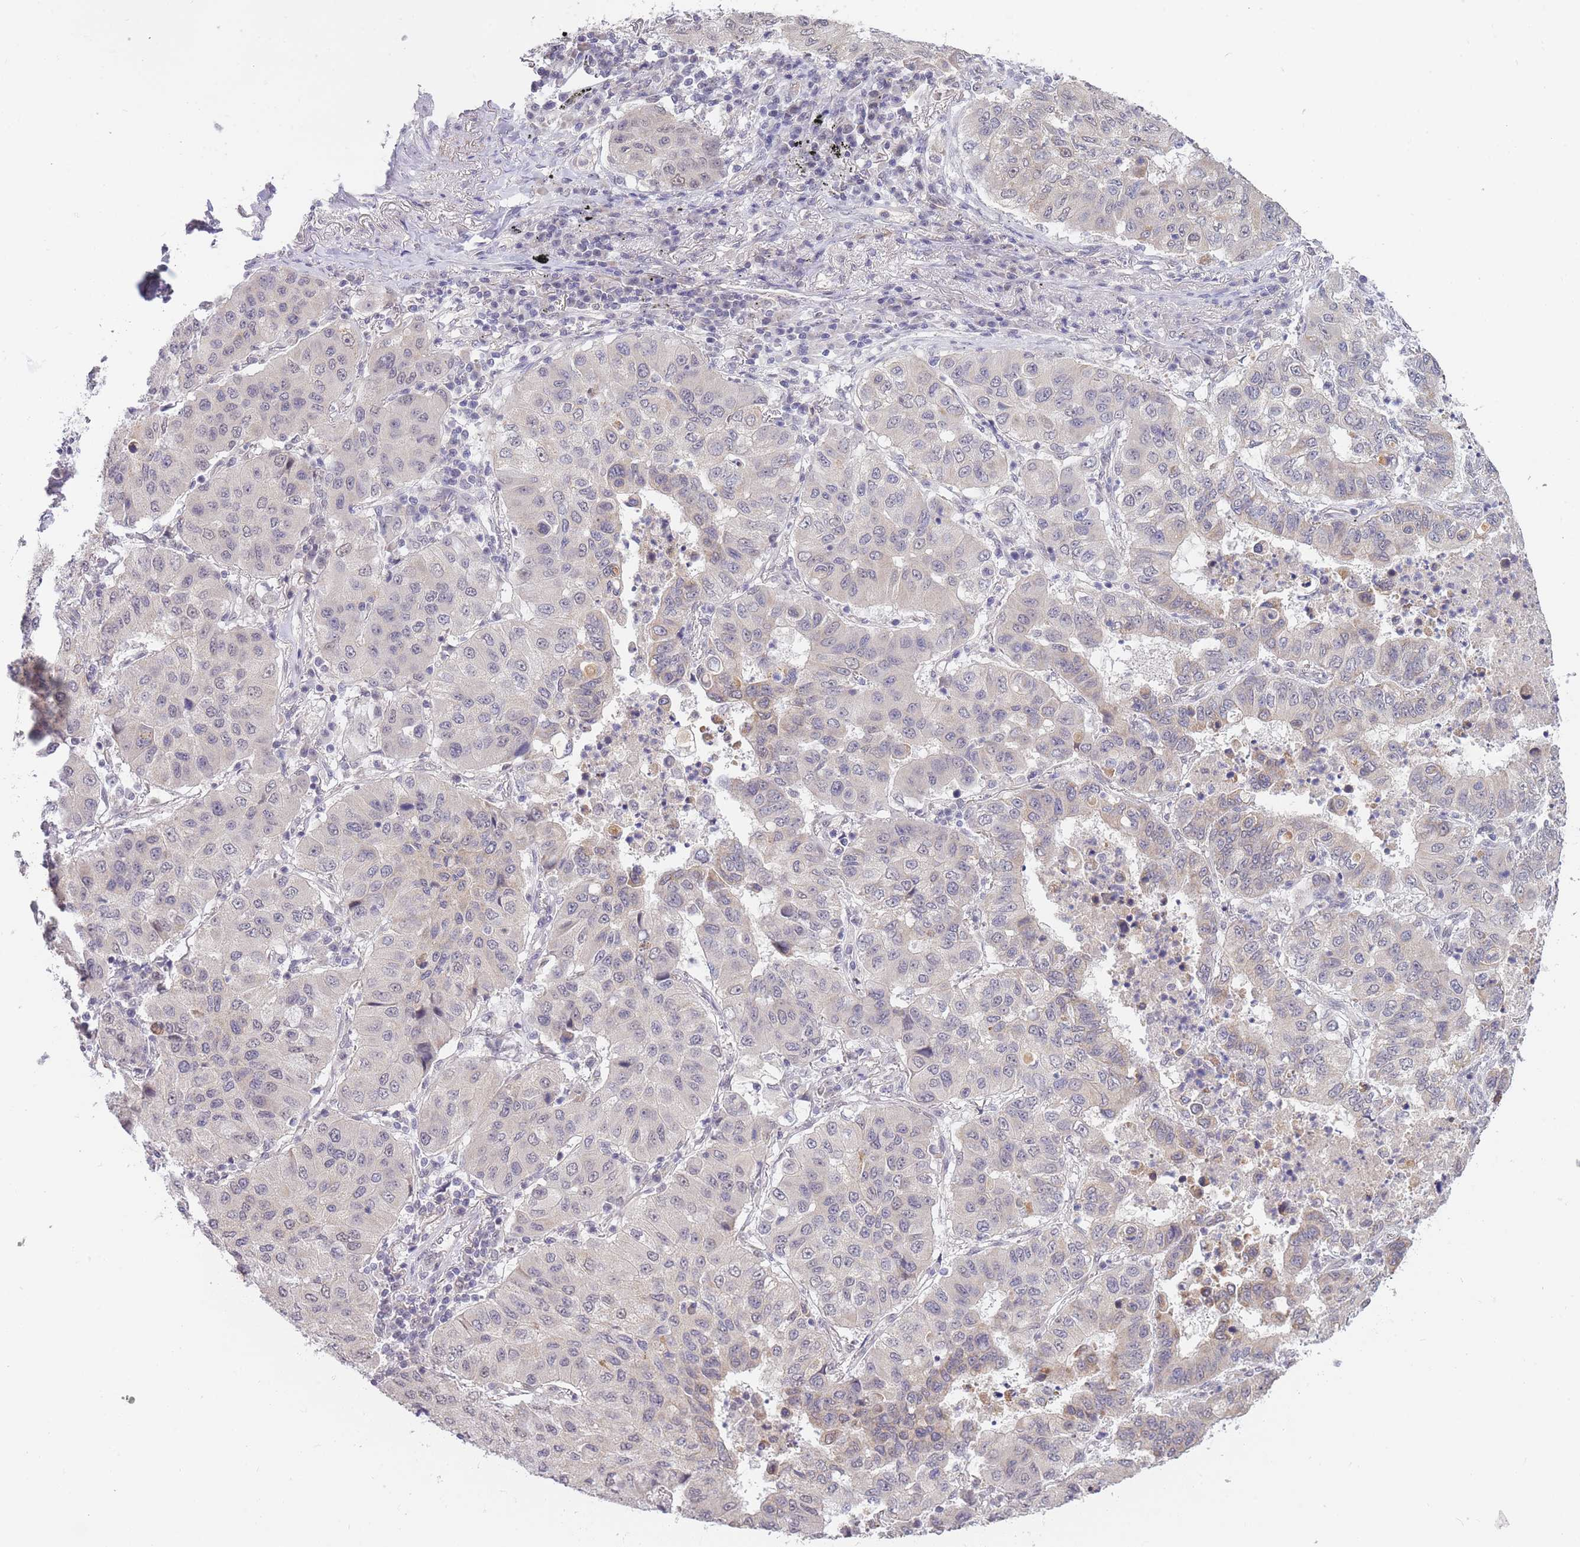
{"staining": {"intensity": "negative", "quantity": "none", "location": "none"}, "tissue": "lung cancer", "cell_type": "Tumor cells", "image_type": "cancer", "snomed": [{"axis": "morphology", "description": "Squamous cell carcinoma, NOS"}, {"axis": "topography", "description": "Lung"}], "caption": "This image is of lung cancer stained with immunohistochemistry (IHC) to label a protein in brown with the nuclei are counter-stained blue. There is no staining in tumor cells.", "gene": "GOLGA6L25", "patient": {"sex": "male", "age": 74}}